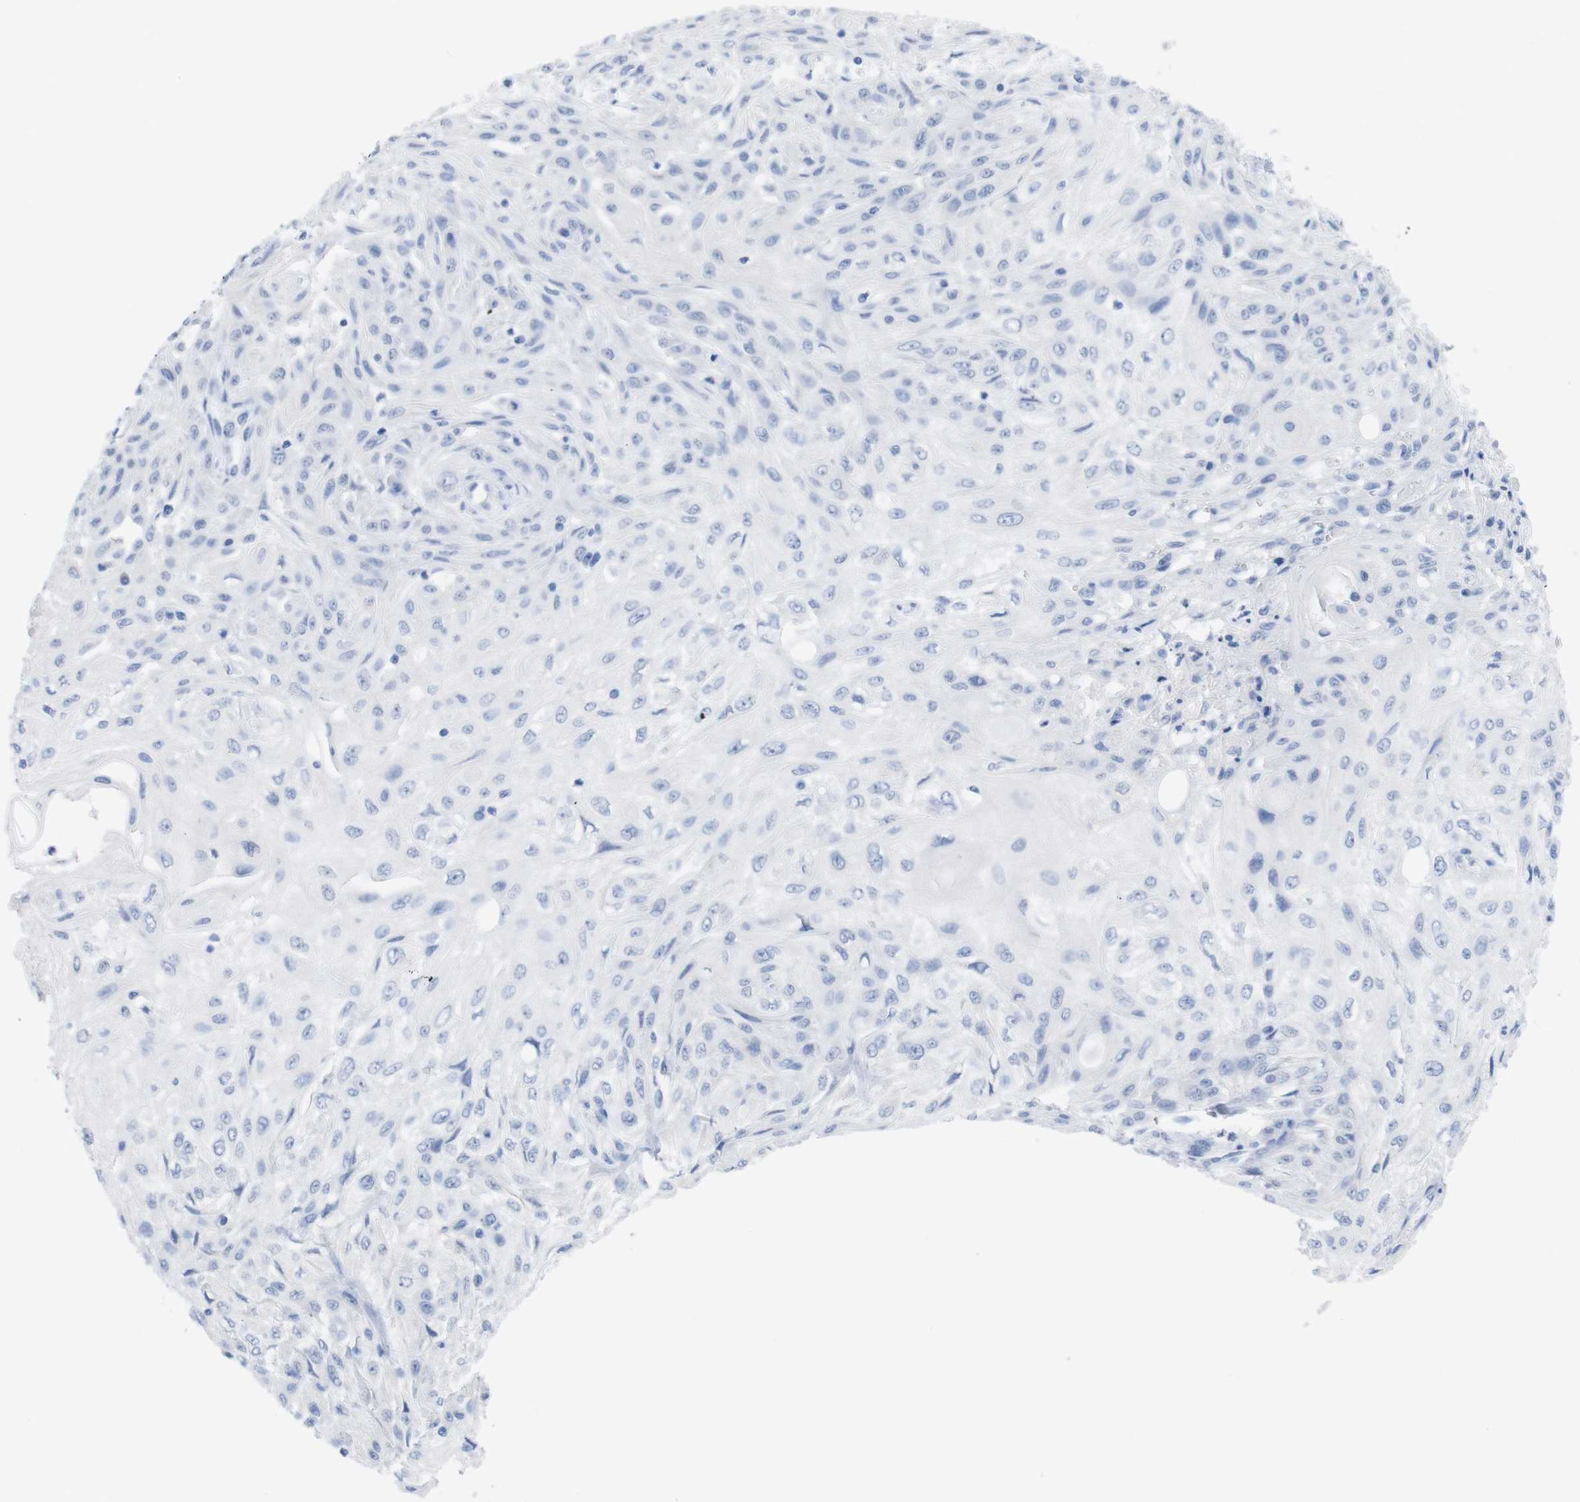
{"staining": {"intensity": "negative", "quantity": "none", "location": "none"}, "tissue": "skin cancer", "cell_type": "Tumor cells", "image_type": "cancer", "snomed": [{"axis": "morphology", "description": "Squamous cell carcinoma, NOS"}, {"axis": "topography", "description": "Skin"}], "caption": "Immunohistochemical staining of human squamous cell carcinoma (skin) shows no significant positivity in tumor cells. The staining is performed using DAB brown chromogen with nuclei counter-stained in using hematoxylin.", "gene": "PNMA1", "patient": {"sex": "male", "age": 75}}